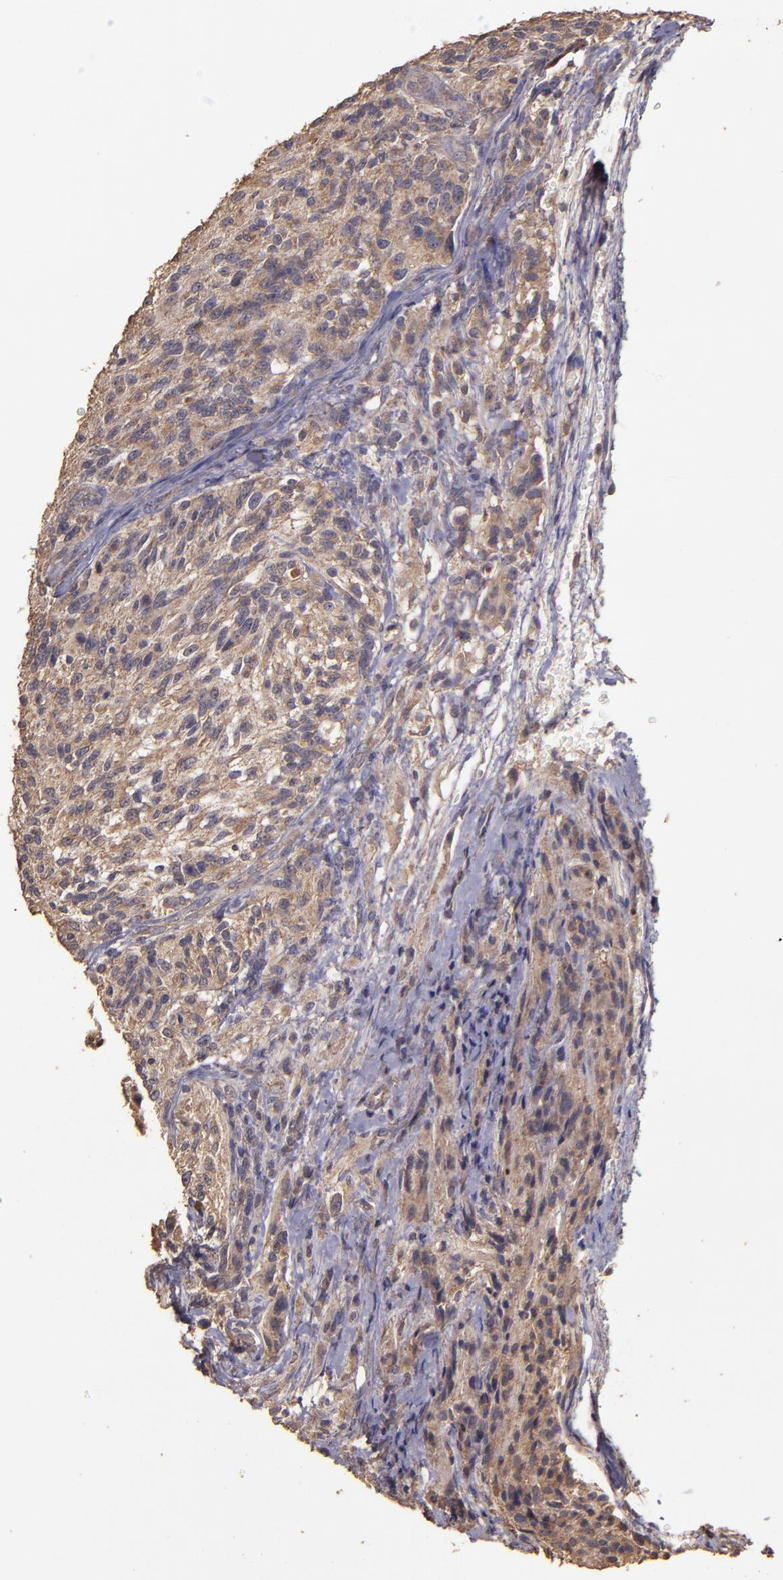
{"staining": {"intensity": "weak", "quantity": ">75%", "location": "cytoplasmic/membranous"}, "tissue": "glioma", "cell_type": "Tumor cells", "image_type": "cancer", "snomed": [{"axis": "morphology", "description": "Normal tissue, NOS"}, {"axis": "morphology", "description": "Glioma, malignant, High grade"}, {"axis": "topography", "description": "Cerebral cortex"}], "caption": "Immunohistochemistry micrograph of malignant glioma (high-grade) stained for a protein (brown), which demonstrates low levels of weak cytoplasmic/membranous staining in about >75% of tumor cells.", "gene": "HECTD1", "patient": {"sex": "male", "age": 56}}